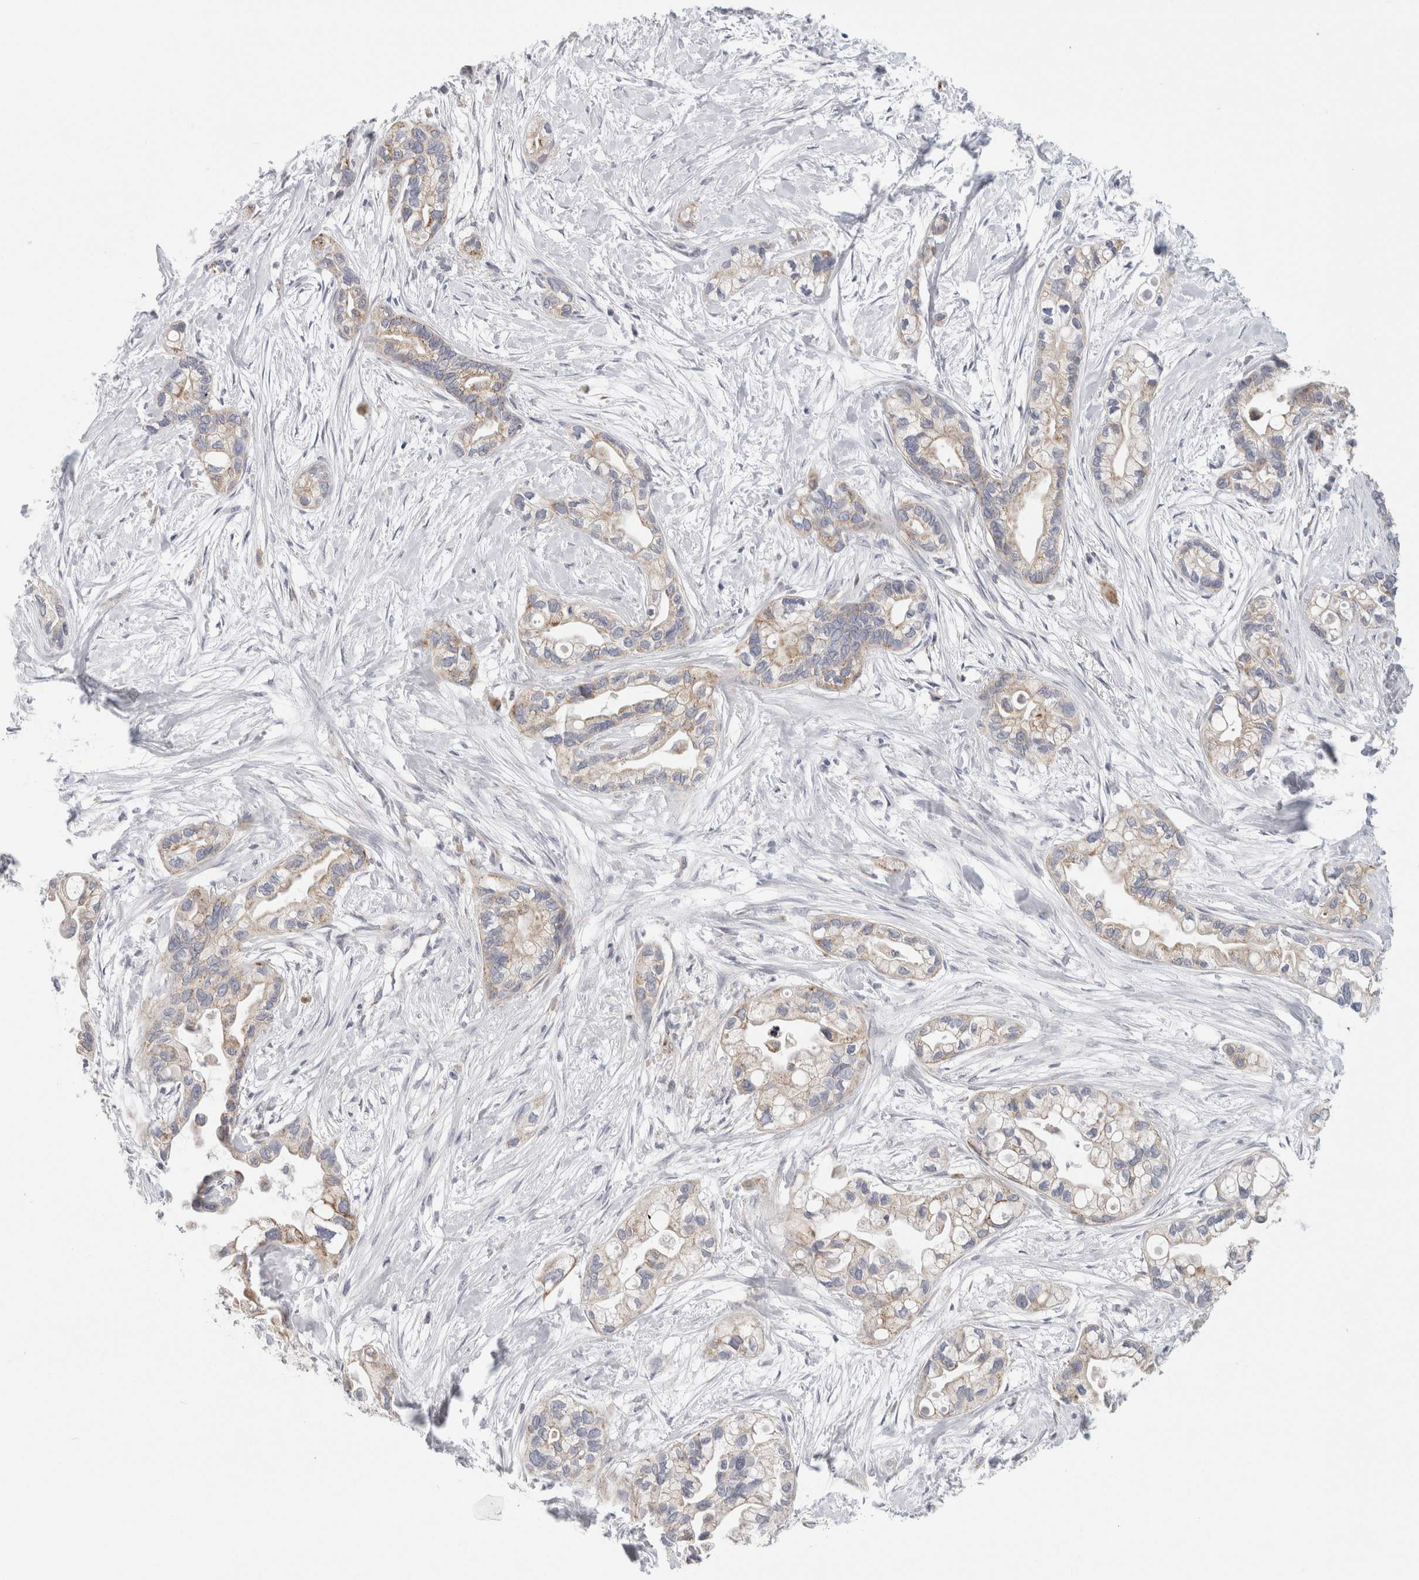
{"staining": {"intensity": "moderate", "quantity": "25%-75%", "location": "cytoplasmic/membranous"}, "tissue": "pancreatic cancer", "cell_type": "Tumor cells", "image_type": "cancer", "snomed": [{"axis": "morphology", "description": "Adenocarcinoma, NOS"}, {"axis": "topography", "description": "Pancreas"}], "caption": "Human pancreatic adenocarcinoma stained for a protein (brown) demonstrates moderate cytoplasmic/membranous positive positivity in about 25%-75% of tumor cells.", "gene": "FAHD1", "patient": {"sex": "female", "age": 77}}